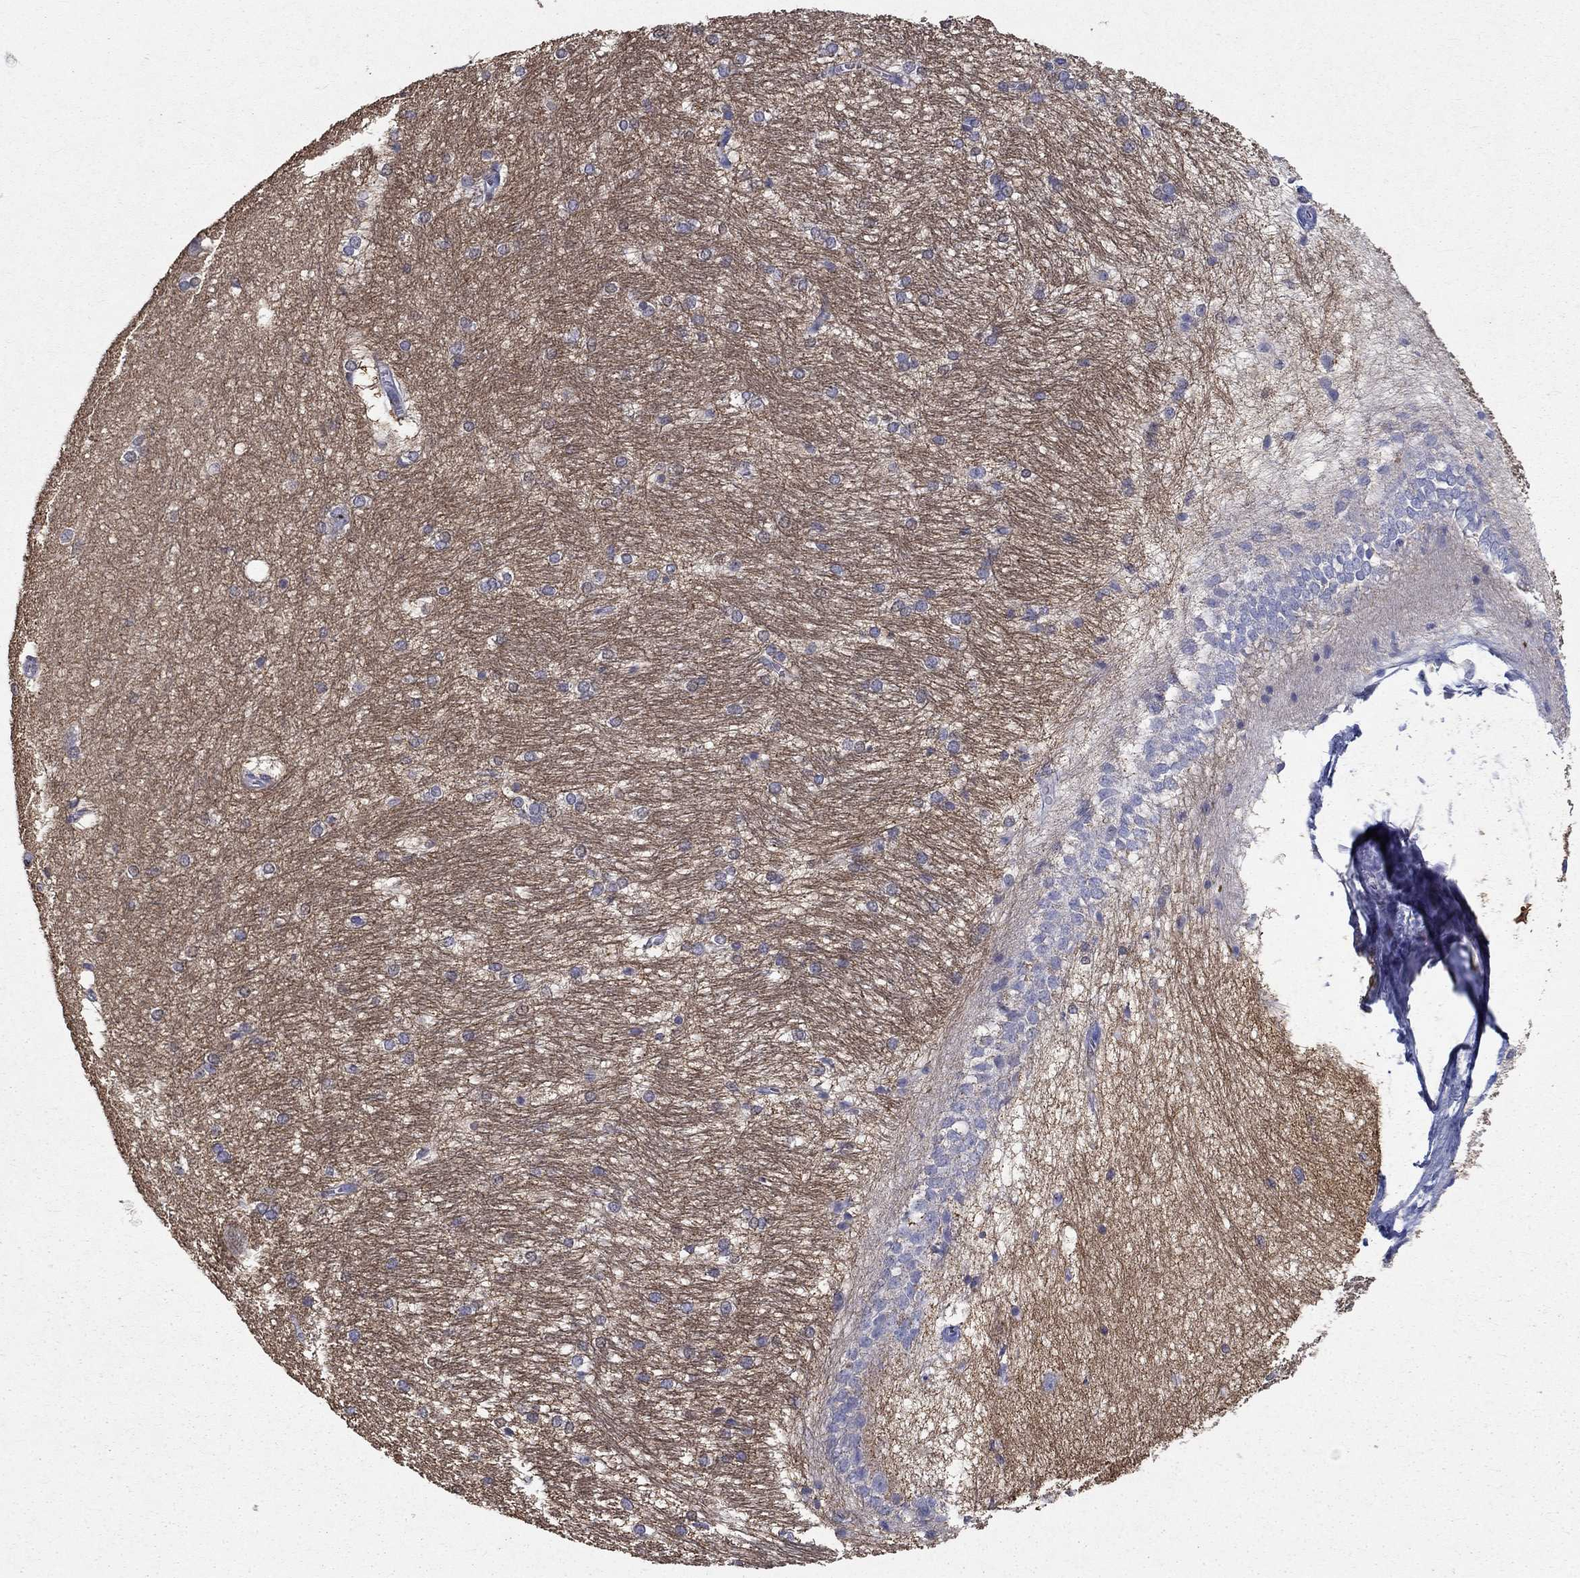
{"staining": {"intensity": "negative", "quantity": "none", "location": "none"}, "tissue": "hippocampus", "cell_type": "Glial cells", "image_type": "normal", "snomed": [{"axis": "morphology", "description": "Normal tissue, NOS"}, {"axis": "topography", "description": "Cerebral cortex"}, {"axis": "topography", "description": "Hippocampus"}], "caption": "Protein analysis of benign hippocampus exhibits no significant staining in glial cells.", "gene": "IGSF8", "patient": {"sex": "female", "age": 19}}